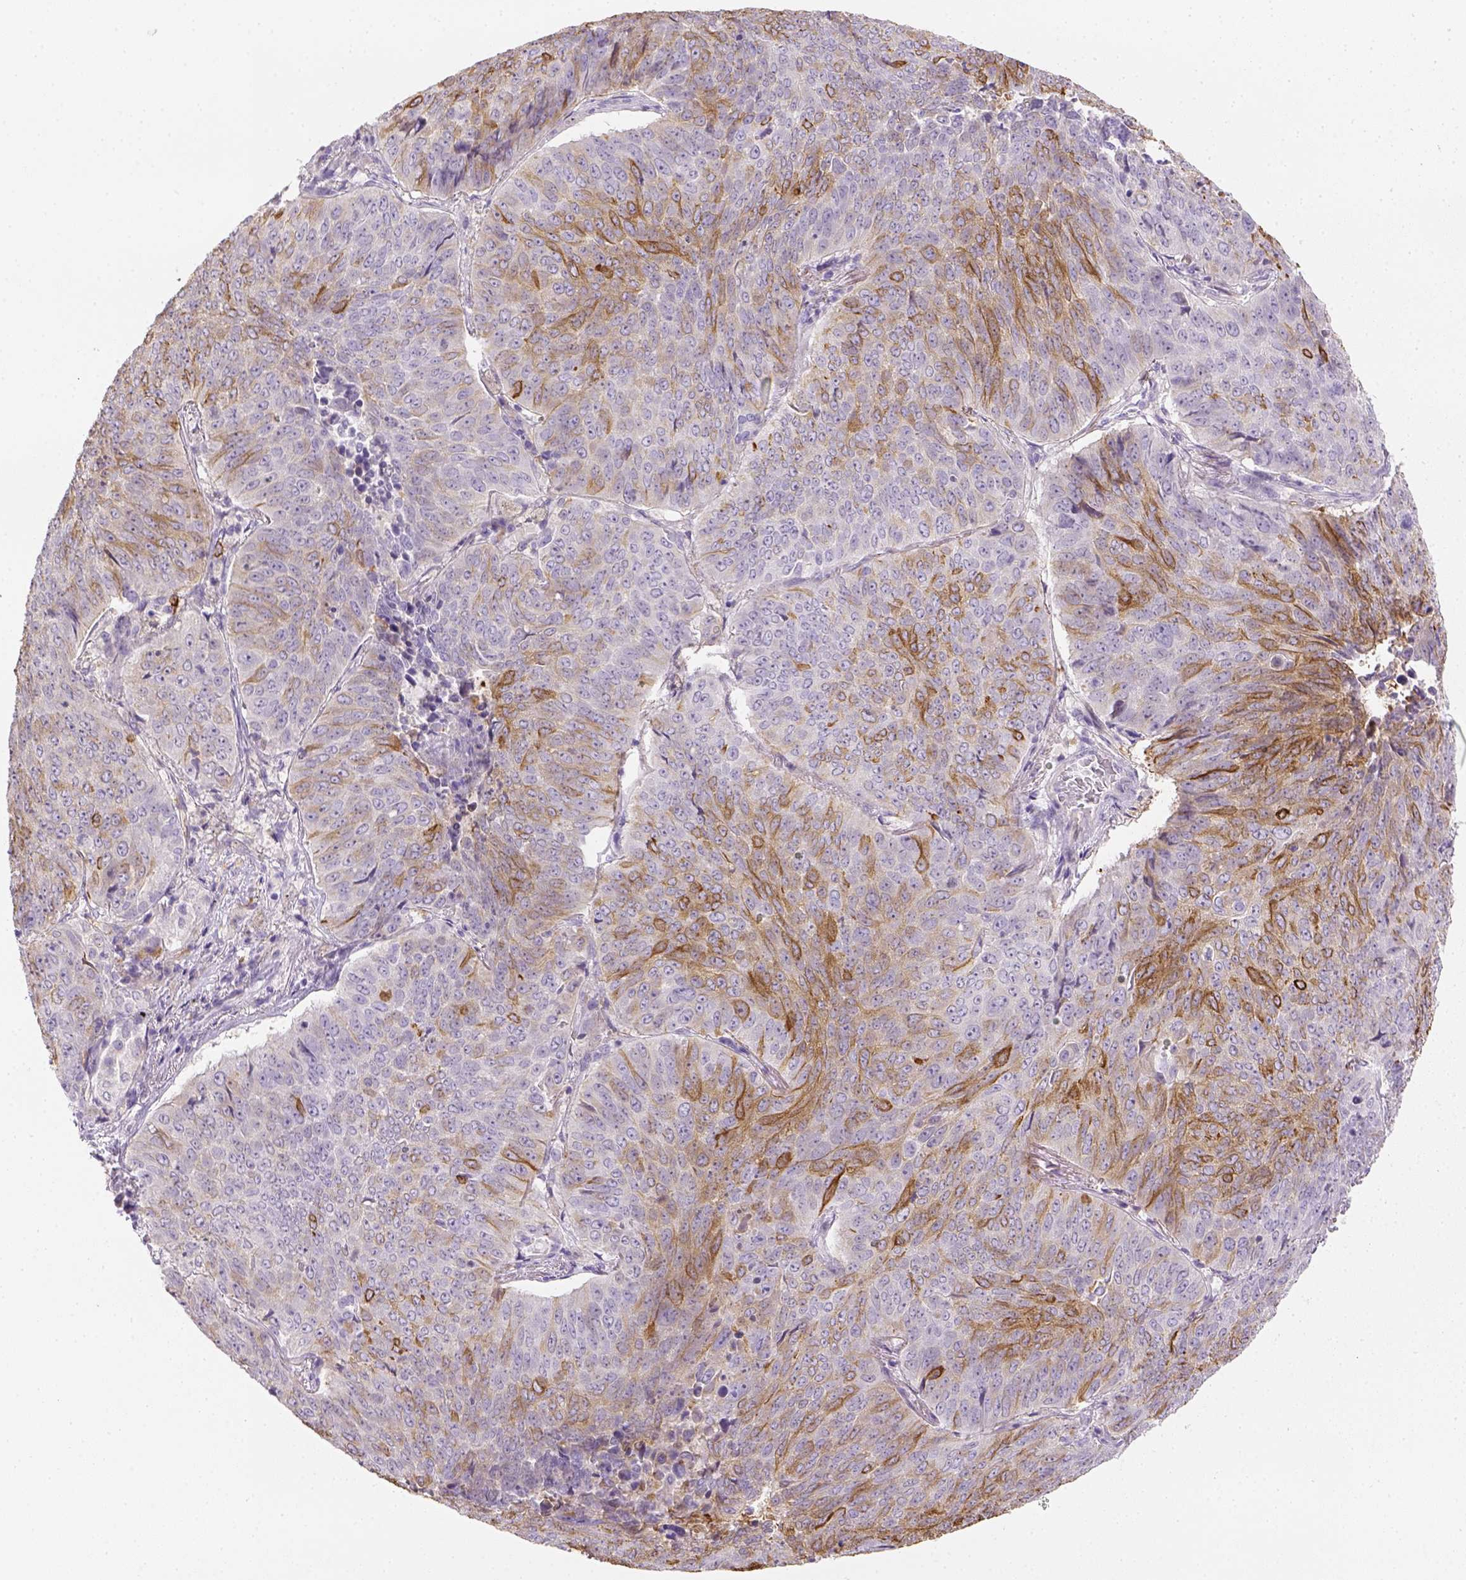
{"staining": {"intensity": "strong", "quantity": "<25%", "location": "cytoplasmic/membranous"}, "tissue": "lung cancer", "cell_type": "Tumor cells", "image_type": "cancer", "snomed": [{"axis": "morphology", "description": "Normal tissue, NOS"}, {"axis": "morphology", "description": "Squamous cell carcinoma, NOS"}, {"axis": "topography", "description": "Bronchus"}, {"axis": "topography", "description": "Lung"}], "caption": "IHC of lung cancer (squamous cell carcinoma) shows medium levels of strong cytoplasmic/membranous expression in about <25% of tumor cells.", "gene": "CACNB1", "patient": {"sex": "male", "age": 64}}